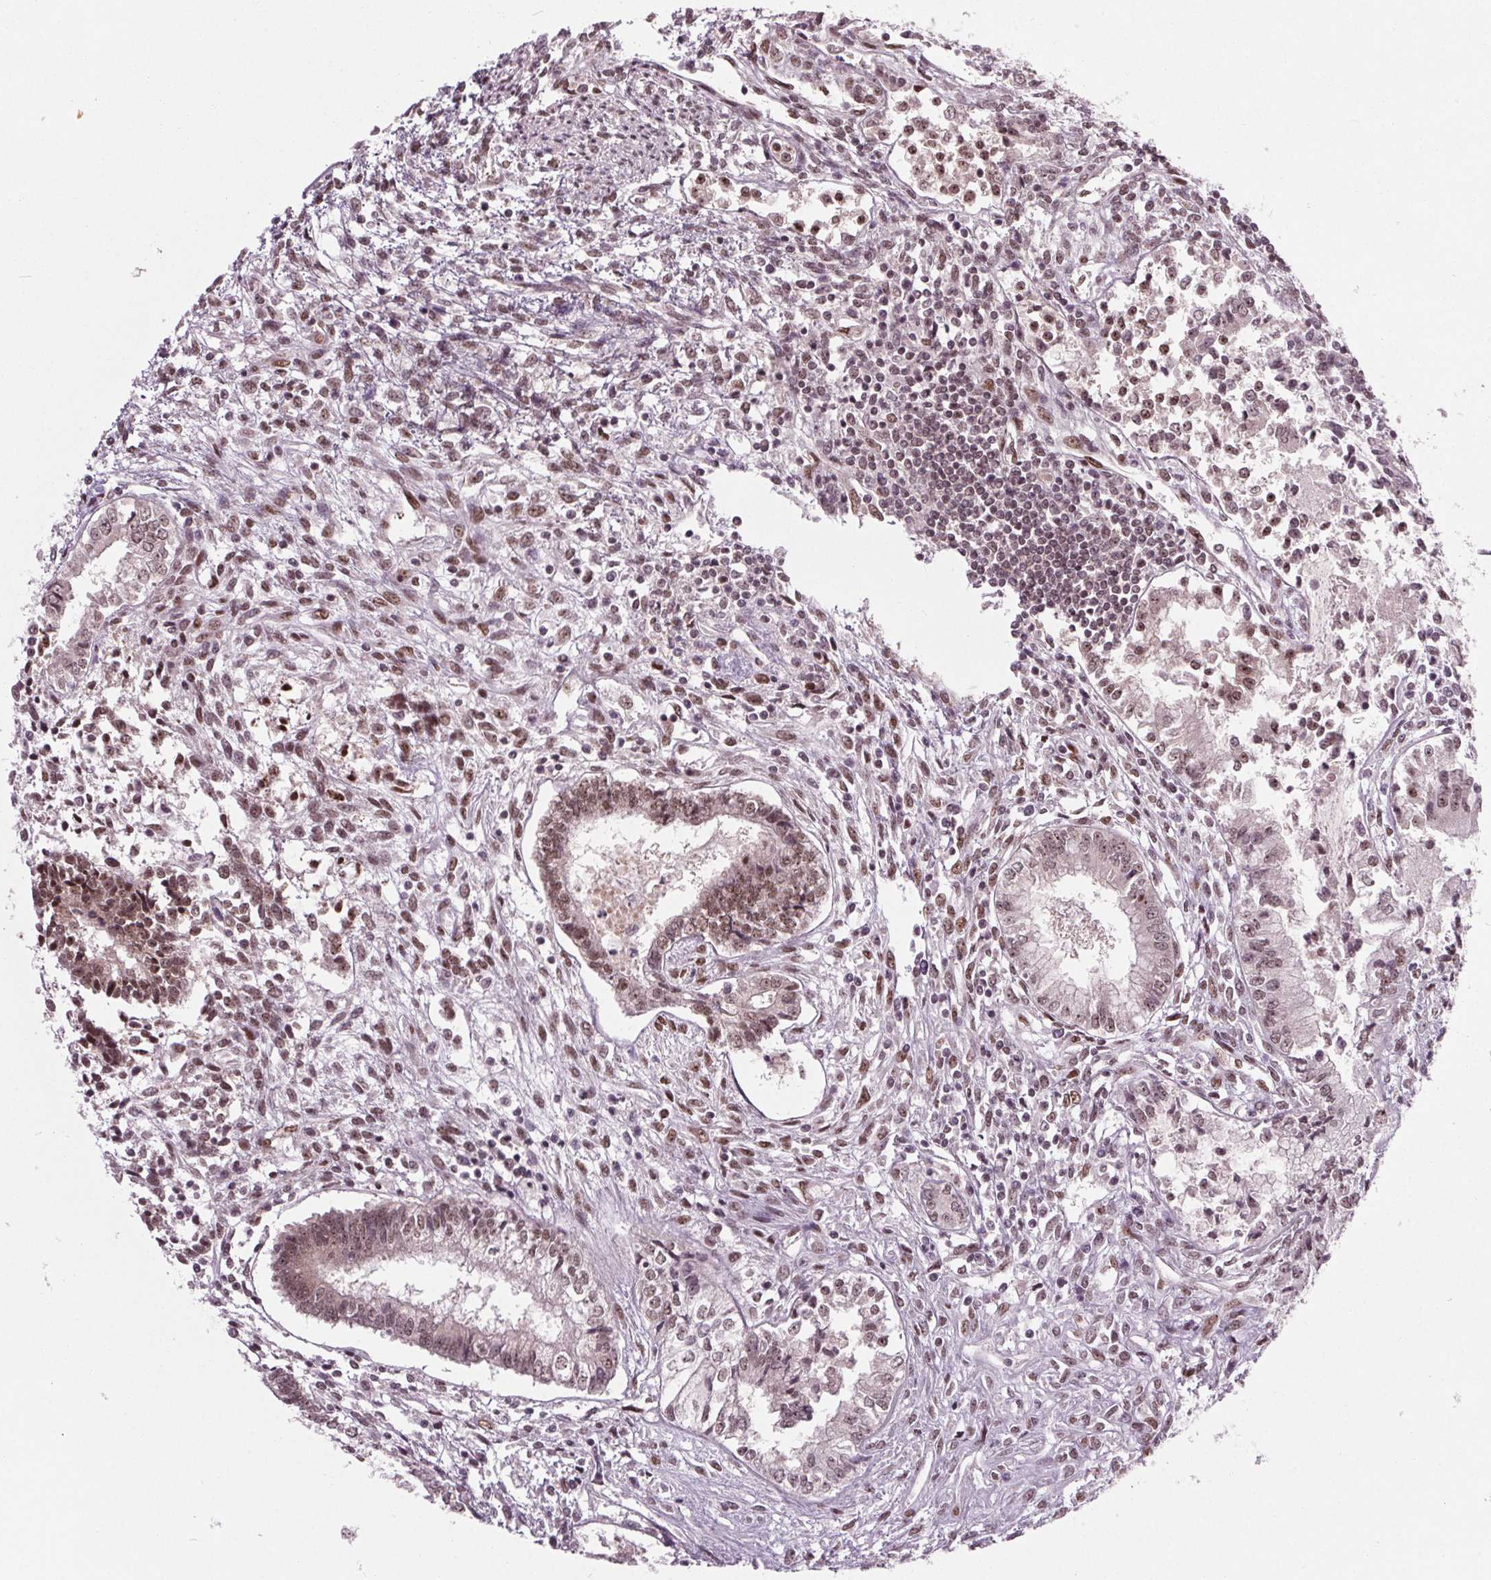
{"staining": {"intensity": "moderate", "quantity": "25%-75%", "location": "nuclear"}, "tissue": "testis cancer", "cell_type": "Tumor cells", "image_type": "cancer", "snomed": [{"axis": "morphology", "description": "Carcinoma, Embryonal, NOS"}, {"axis": "topography", "description": "Testis"}], "caption": "Immunohistochemistry of human testis cancer shows medium levels of moderate nuclear expression in about 25%-75% of tumor cells. The staining is performed using DAB (3,3'-diaminobenzidine) brown chromogen to label protein expression. The nuclei are counter-stained blue using hematoxylin.", "gene": "DDX41", "patient": {"sex": "male", "age": 37}}